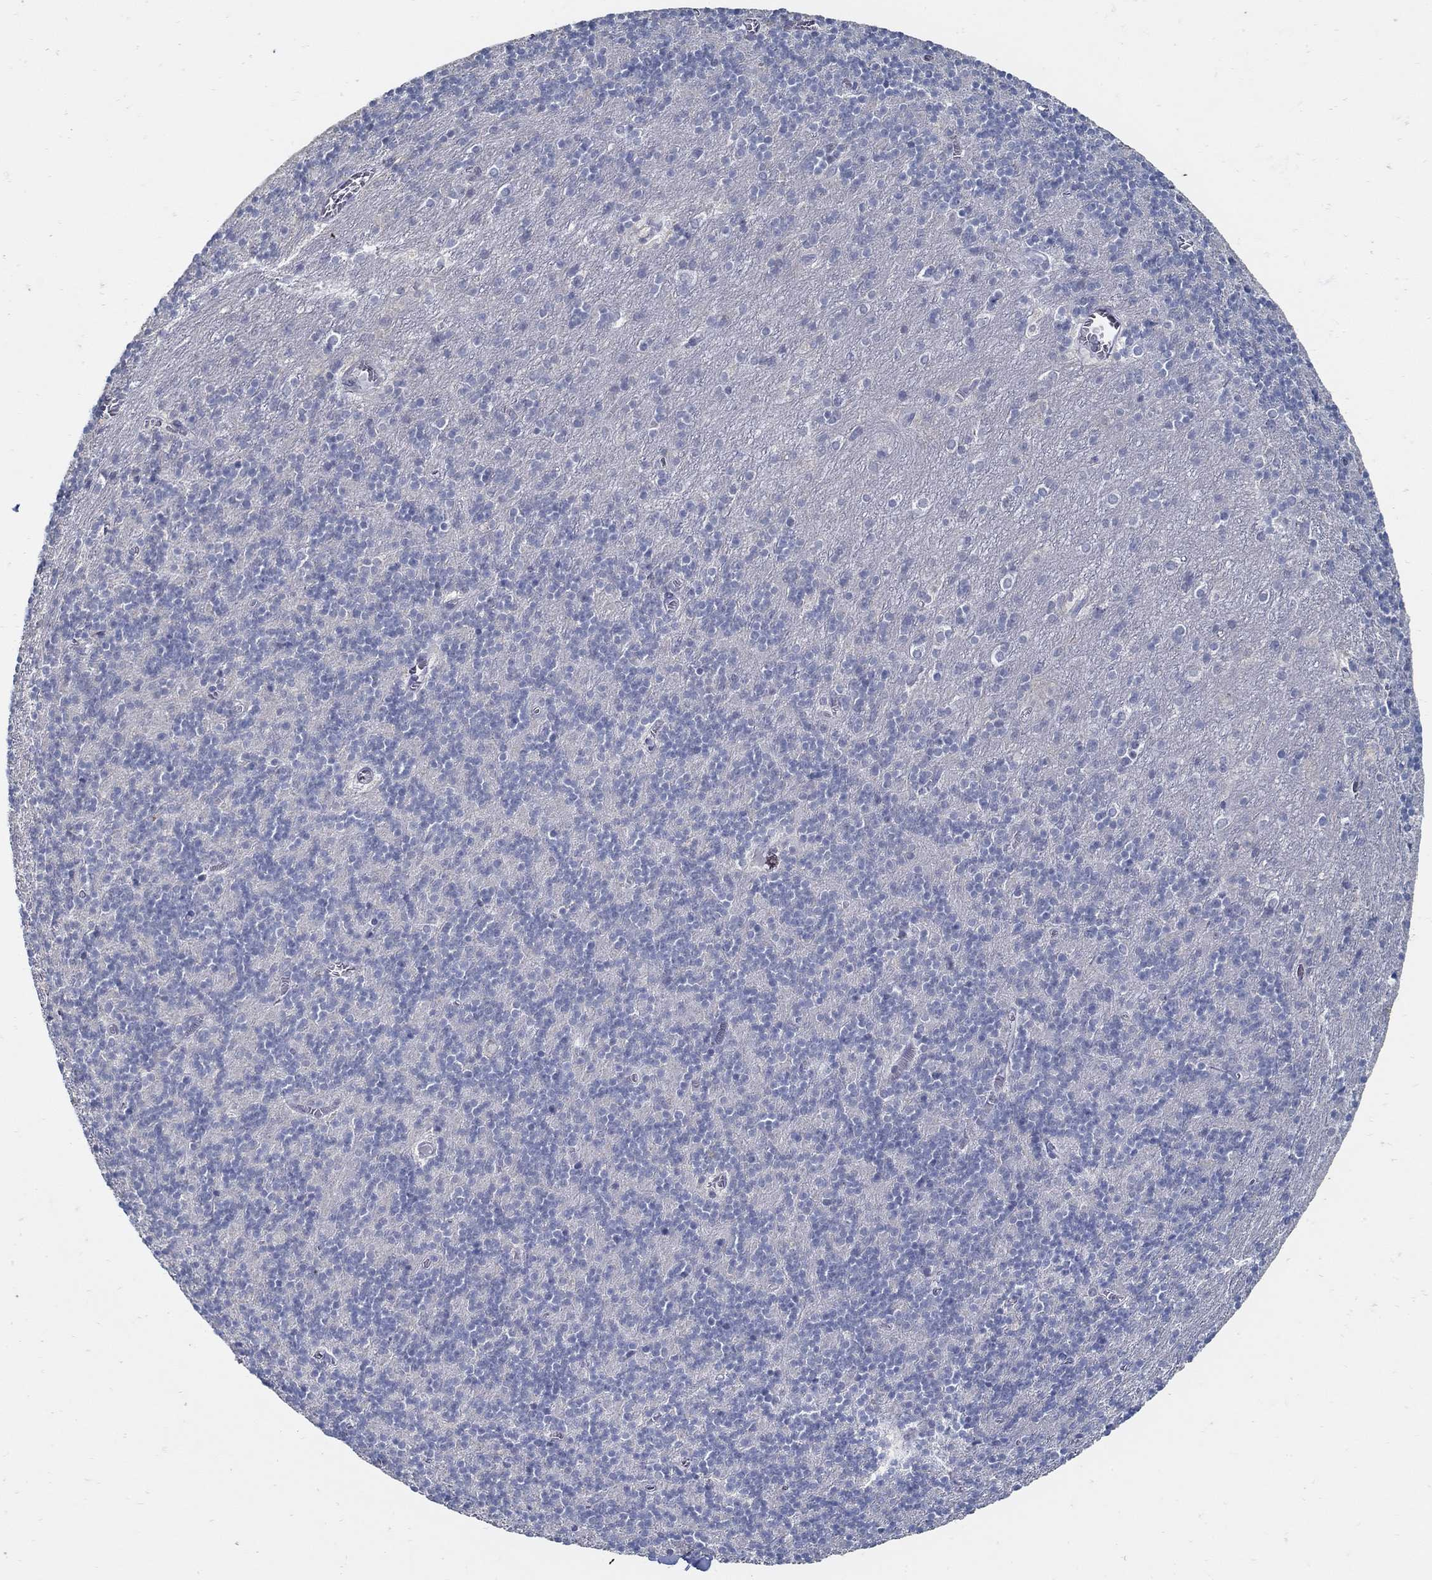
{"staining": {"intensity": "negative", "quantity": "none", "location": "none"}, "tissue": "cerebellum", "cell_type": "Cells in granular layer", "image_type": "normal", "snomed": [{"axis": "morphology", "description": "Normal tissue, NOS"}, {"axis": "topography", "description": "Cerebellum"}], "caption": "Immunohistochemistry (IHC) image of unremarkable cerebellum: cerebellum stained with DAB (3,3'-diaminobenzidine) shows no significant protein expression in cells in granular layer. (DAB immunohistochemistry with hematoxylin counter stain).", "gene": "USP29", "patient": {"sex": "male", "age": 70}}